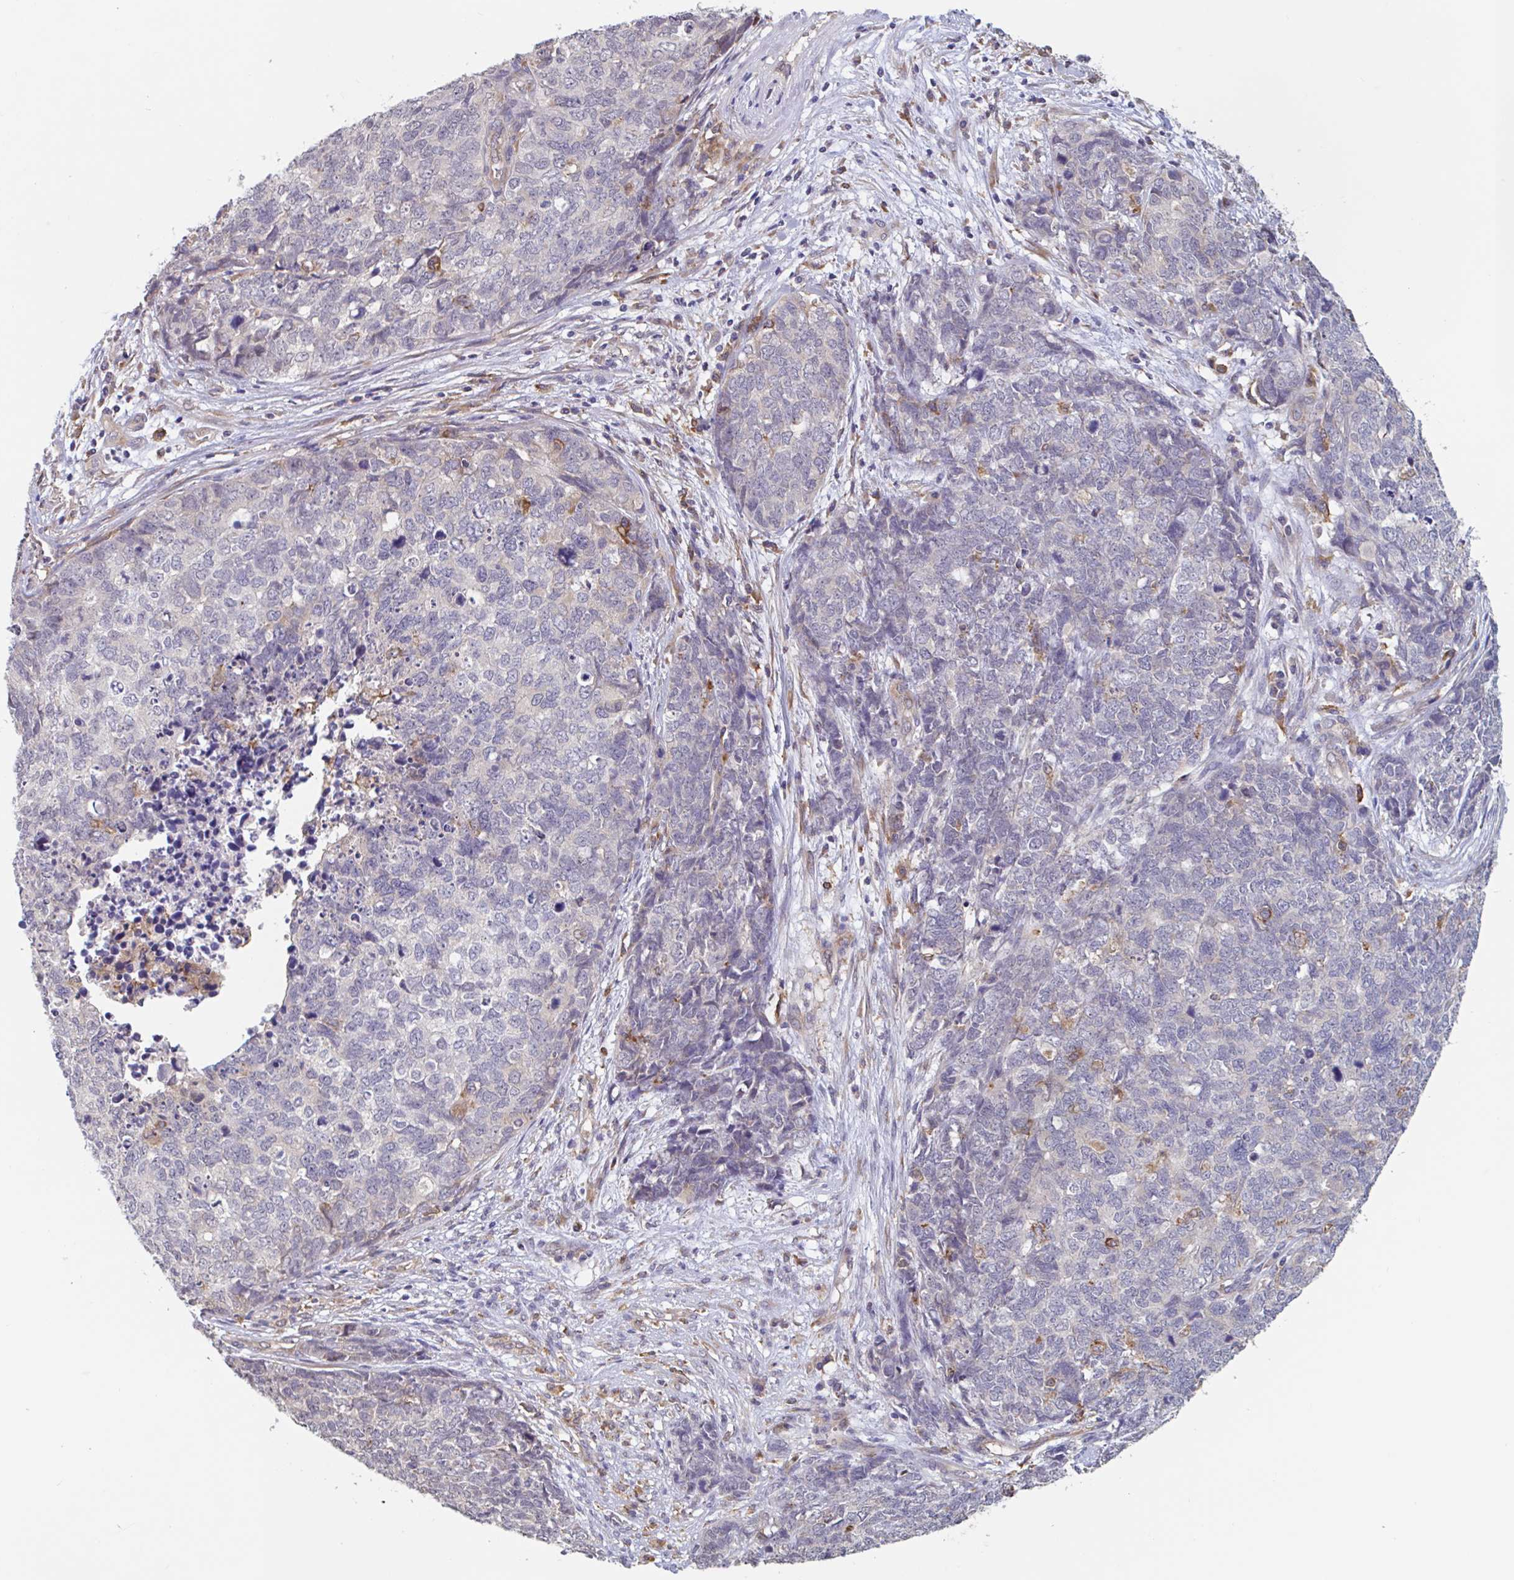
{"staining": {"intensity": "negative", "quantity": "none", "location": "none"}, "tissue": "cervical cancer", "cell_type": "Tumor cells", "image_type": "cancer", "snomed": [{"axis": "morphology", "description": "Adenocarcinoma, NOS"}, {"axis": "topography", "description": "Cervix"}], "caption": "IHC photomicrograph of human cervical cancer stained for a protein (brown), which demonstrates no positivity in tumor cells.", "gene": "SNX8", "patient": {"sex": "female", "age": 63}}